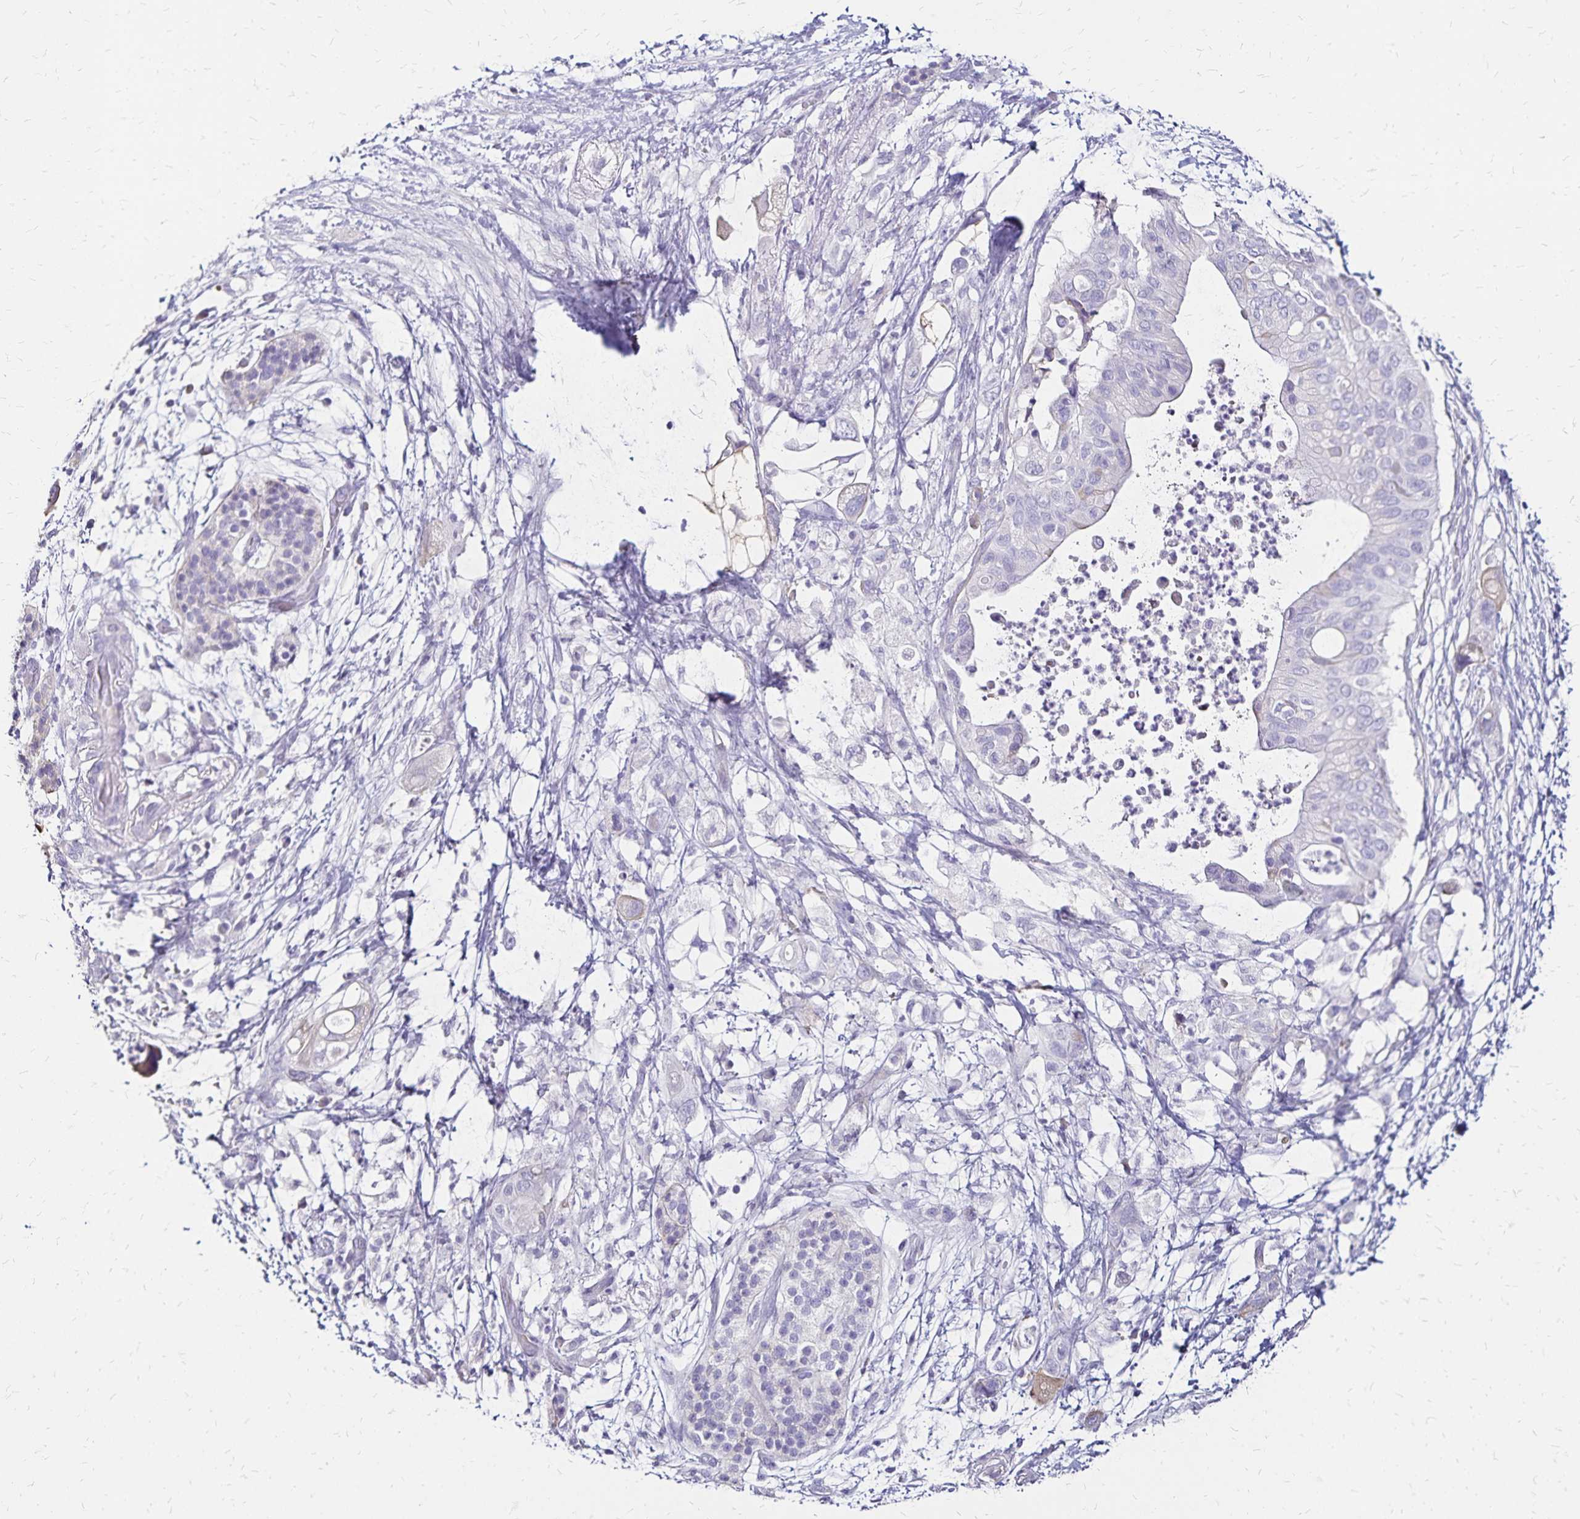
{"staining": {"intensity": "negative", "quantity": "none", "location": "none"}, "tissue": "pancreatic cancer", "cell_type": "Tumor cells", "image_type": "cancer", "snomed": [{"axis": "morphology", "description": "Adenocarcinoma, NOS"}, {"axis": "topography", "description": "Pancreas"}], "caption": "Protein analysis of pancreatic cancer (adenocarcinoma) displays no significant staining in tumor cells. (Stains: DAB (3,3'-diaminobenzidine) immunohistochemistry with hematoxylin counter stain, Microscopy: brightfield microscopy at high magnification).", "gene": "KISS1", "patient": {"sex": "female", "age": 72}}